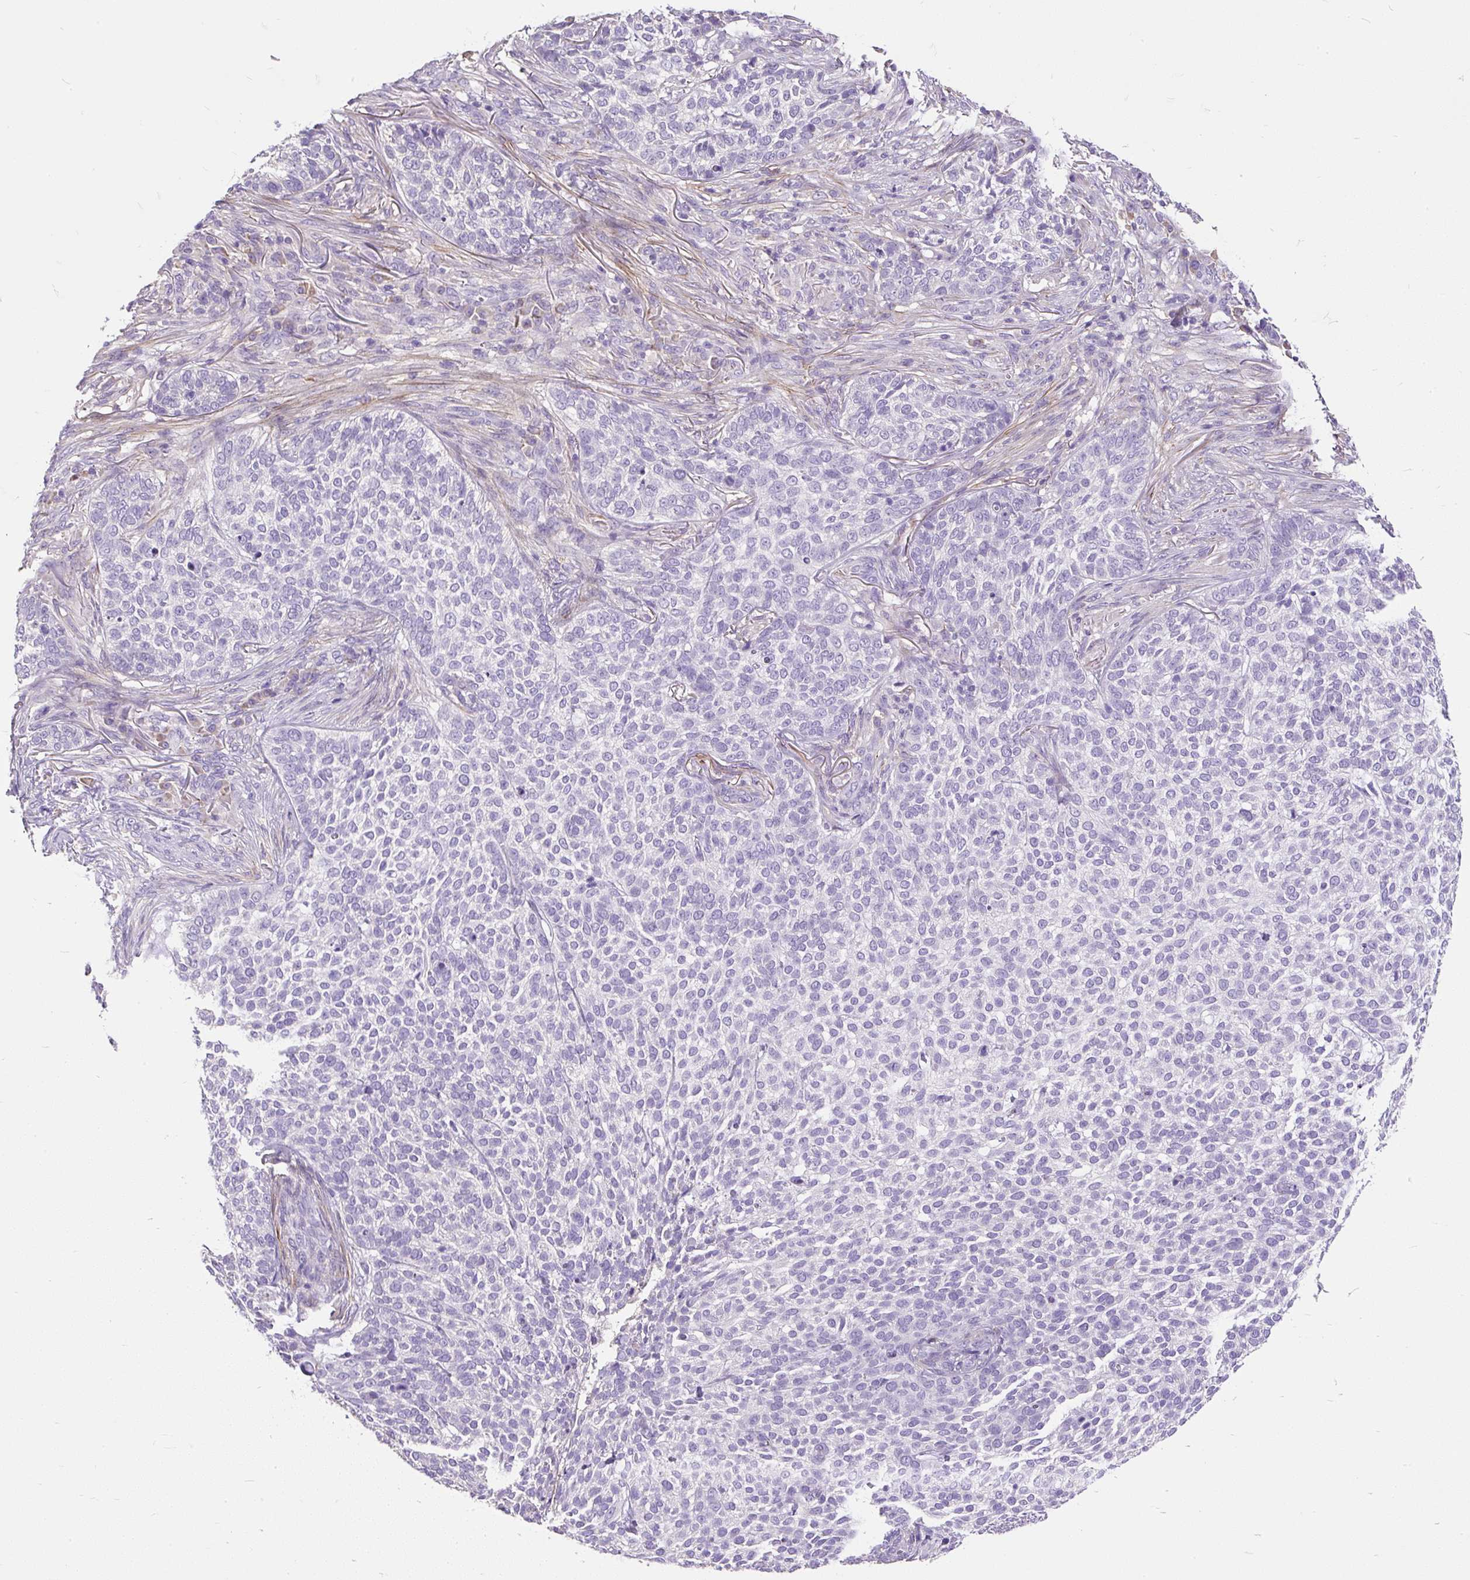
{"staining": {"intensity": "negative", "quantity": "none", "location": "none"}, "tissue": "skin cancer", "cell_type": "Tumor cells", "image_type": "cancer", "snomed": [{"axis": "morphology", "description": "Basal cell carcinoma"}, {"axis": "topography", "description": "Skin"}], "caption": "The photomicrograph exhibits no significant staining in tumor cells of skin cancer (basal cell carcinoma).", "gene": "GBX1", "patient": {"sex": "female", "age": 64}}